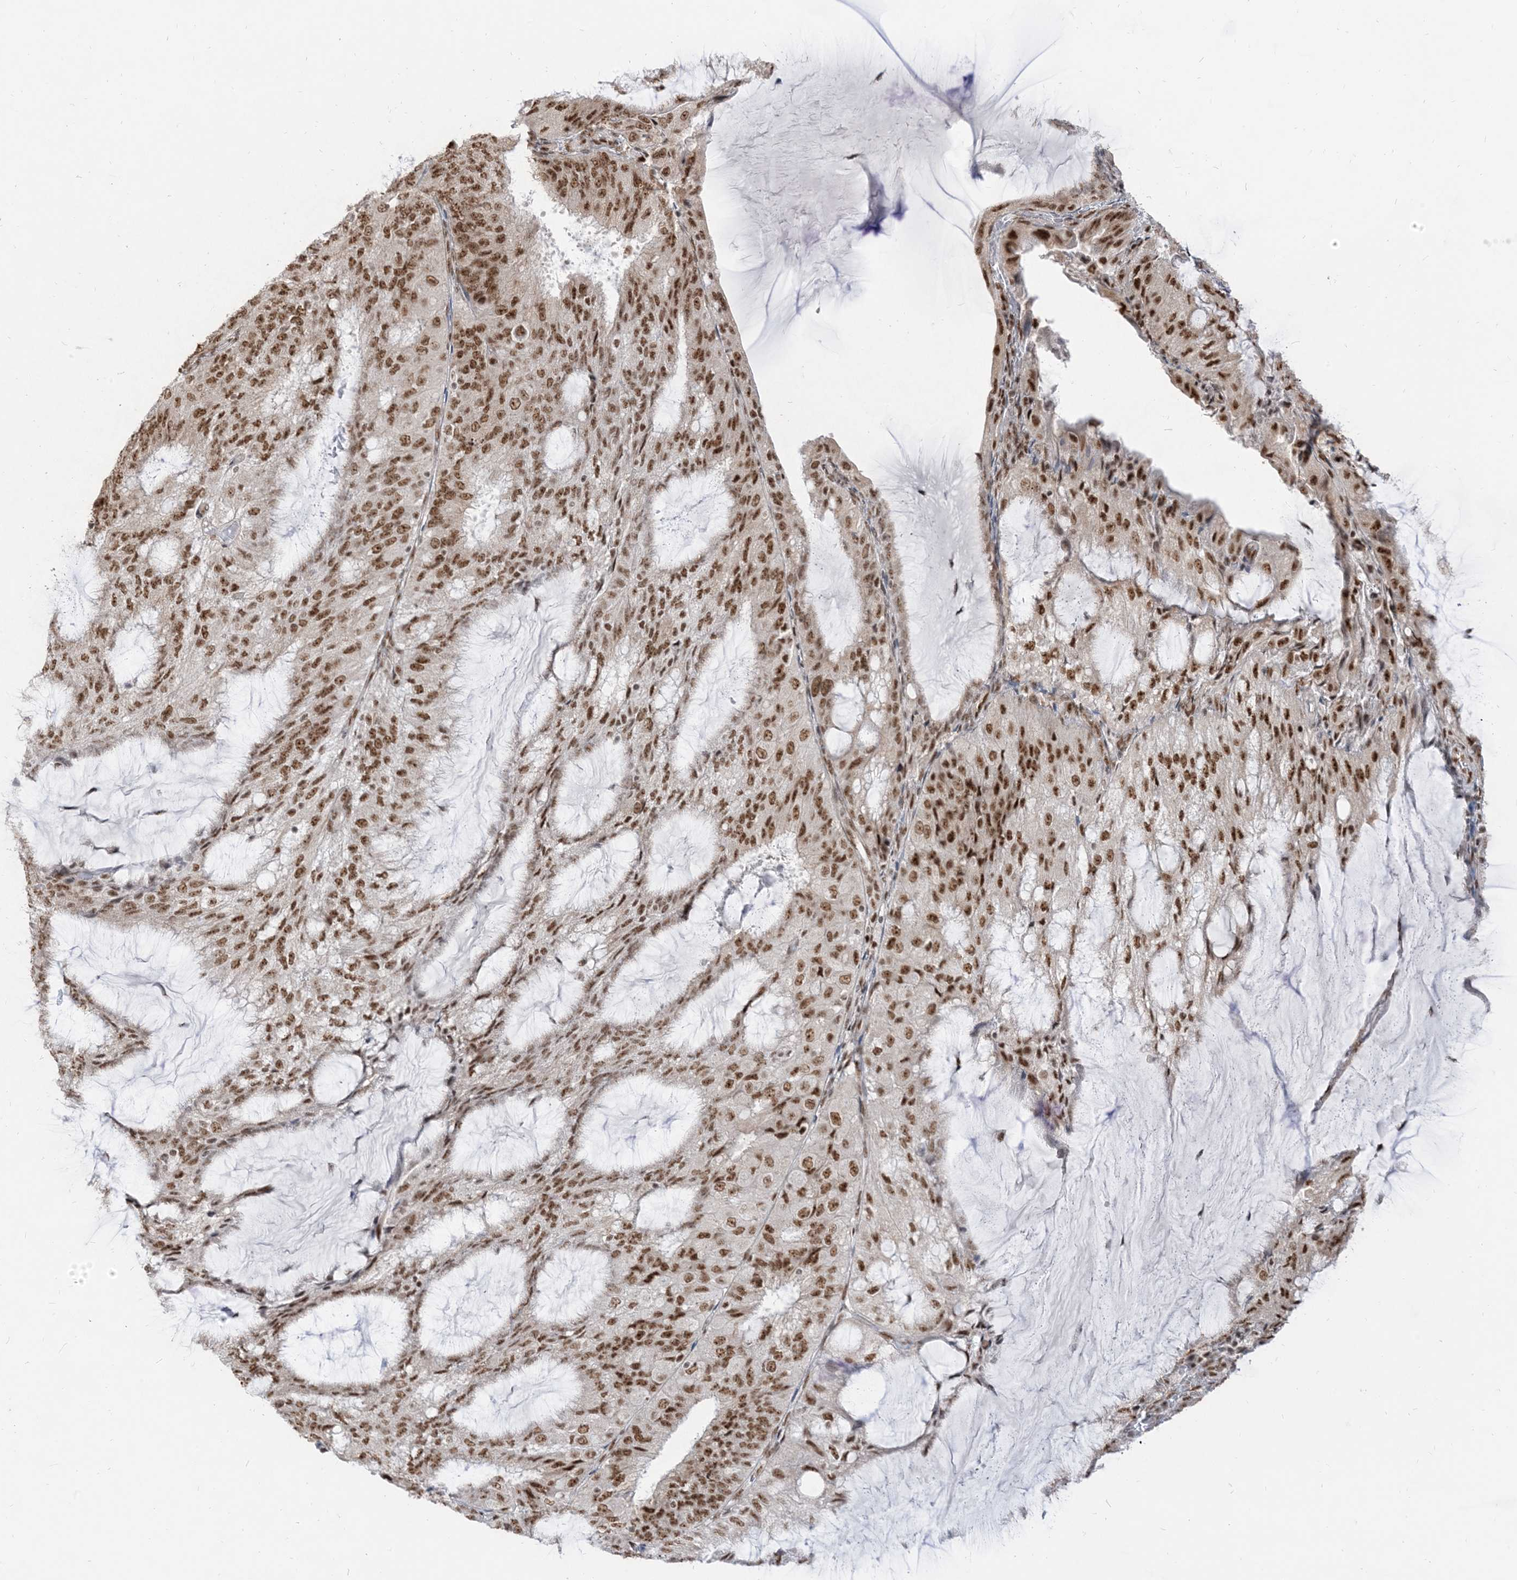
{"staining": {"intensity": "moderate", "quantity": ">75%", "location": "nuclear"}, "tissue": "endometrial cancer", "cell_type": "Tumor cells", "image_type": "cancer", "snomed": [{"axis": "morphology", "description": "Adenocarcinoma, NOS"}, {"axis": "topography", "description": "Endometrium"}], "caption": "A brown stain labels moderate nuclear staining of a protein in human endometrial adenocarcinoma tumor cells.", "gene": "ARGLU1", "patient": {"sex": "female", "age": 81}}